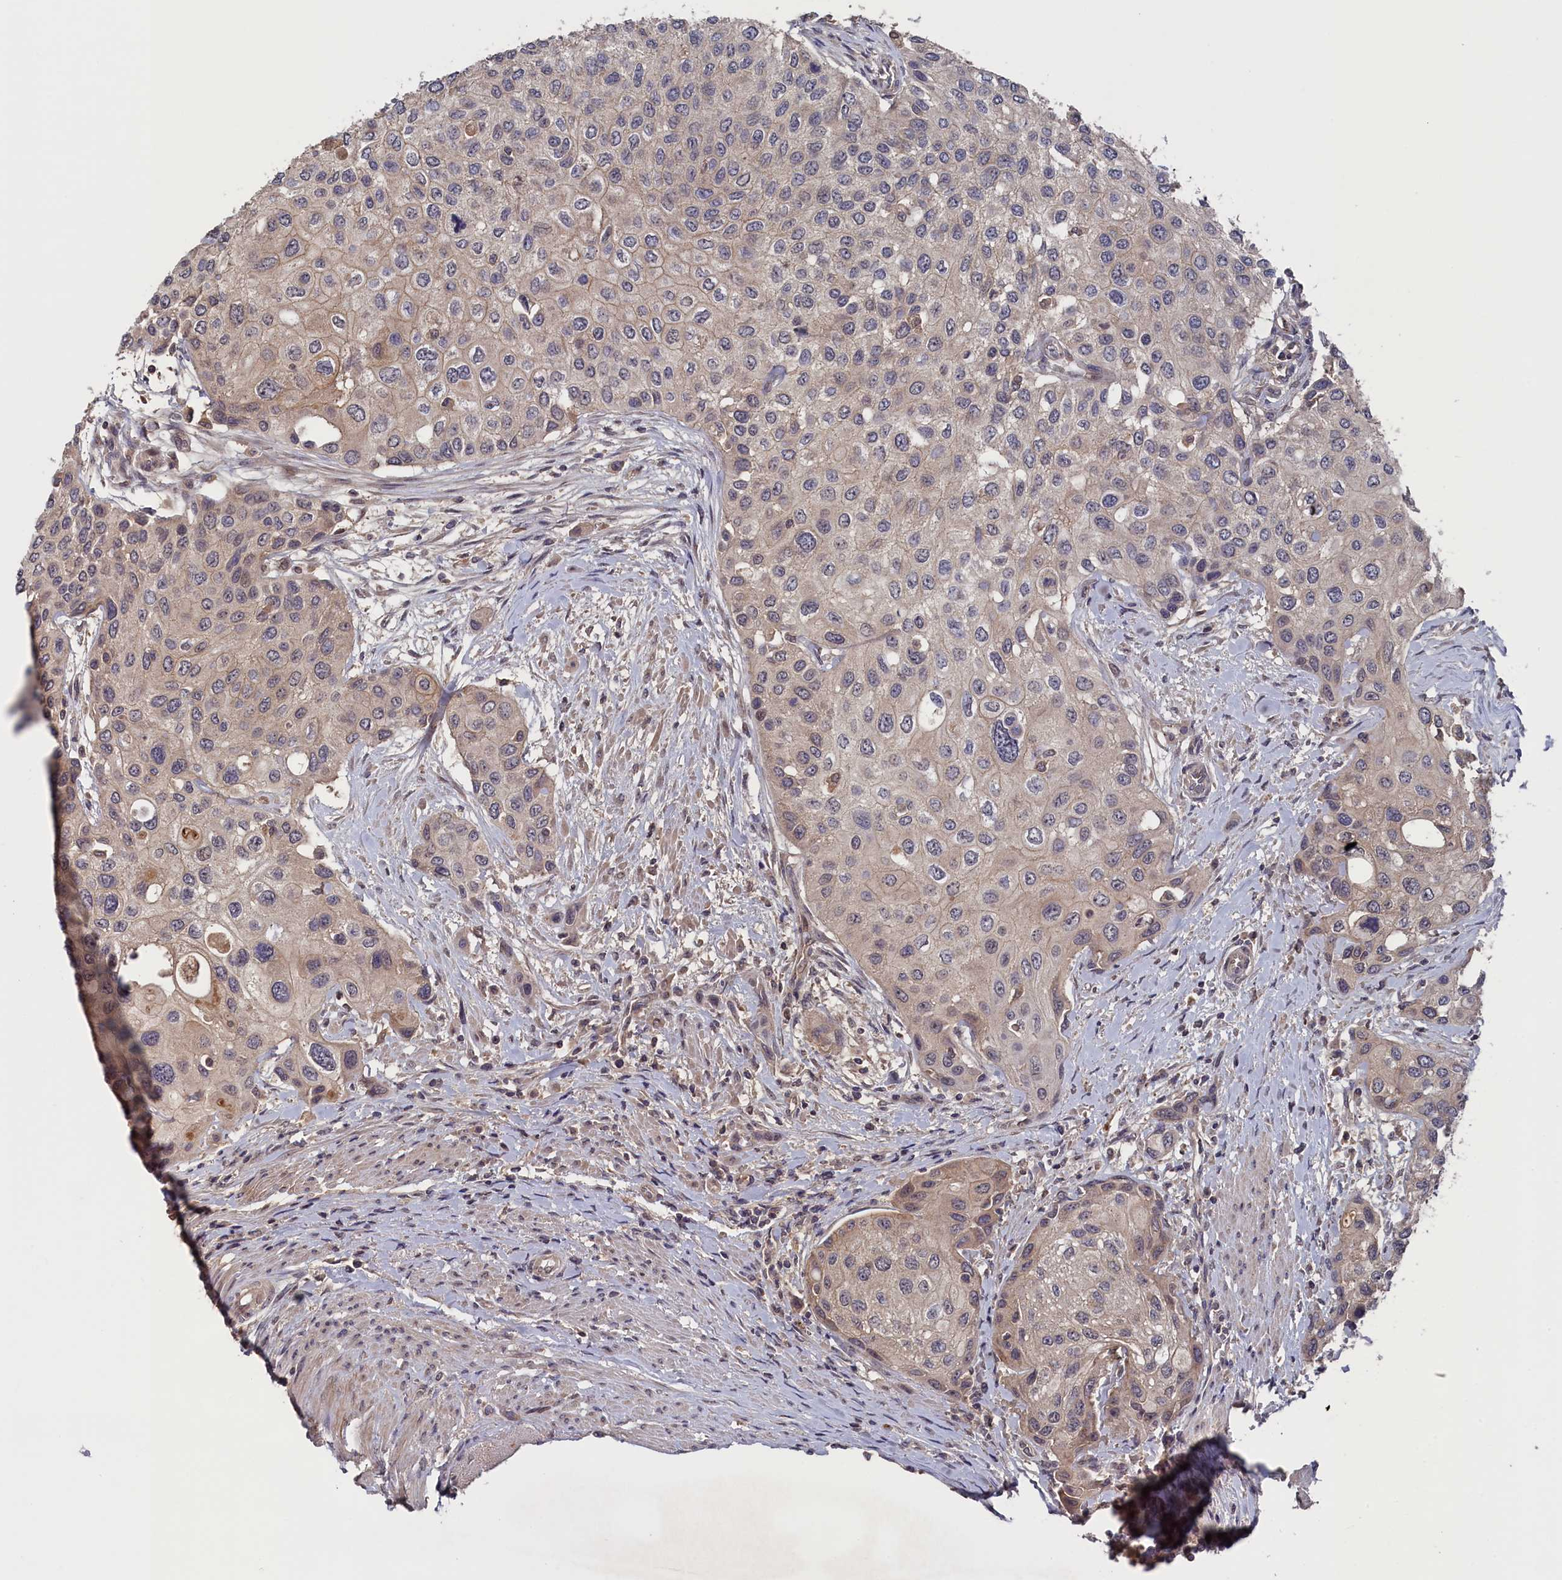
{"staining": {"intensity": "weak", "quantity": "25%-75%", "location": "cytoplasmic/membranous,nuclear"}, "tissue": "urothelial cancer", "cell_type": "Tumor cells", "image_type": "cancer", "snomed": [{"axis": "morphology", "description": "Normal tissue, NOS"}, {"axis": "morphology", "description": "Urothelial carcinoma, High grade"}, {"axis": "topography", "description": "Vascular tissue"}, {"axis": "topography", "description": "Urinary bladder"}], "caption": "A photomicrograph of human urothelial cancer stained for a protein reveals weak cytoplasmic/membranous and nuclear brown staining in tumor cells.", "gene": "TMC5", "patient": {"sex": "female", "age": 56}}